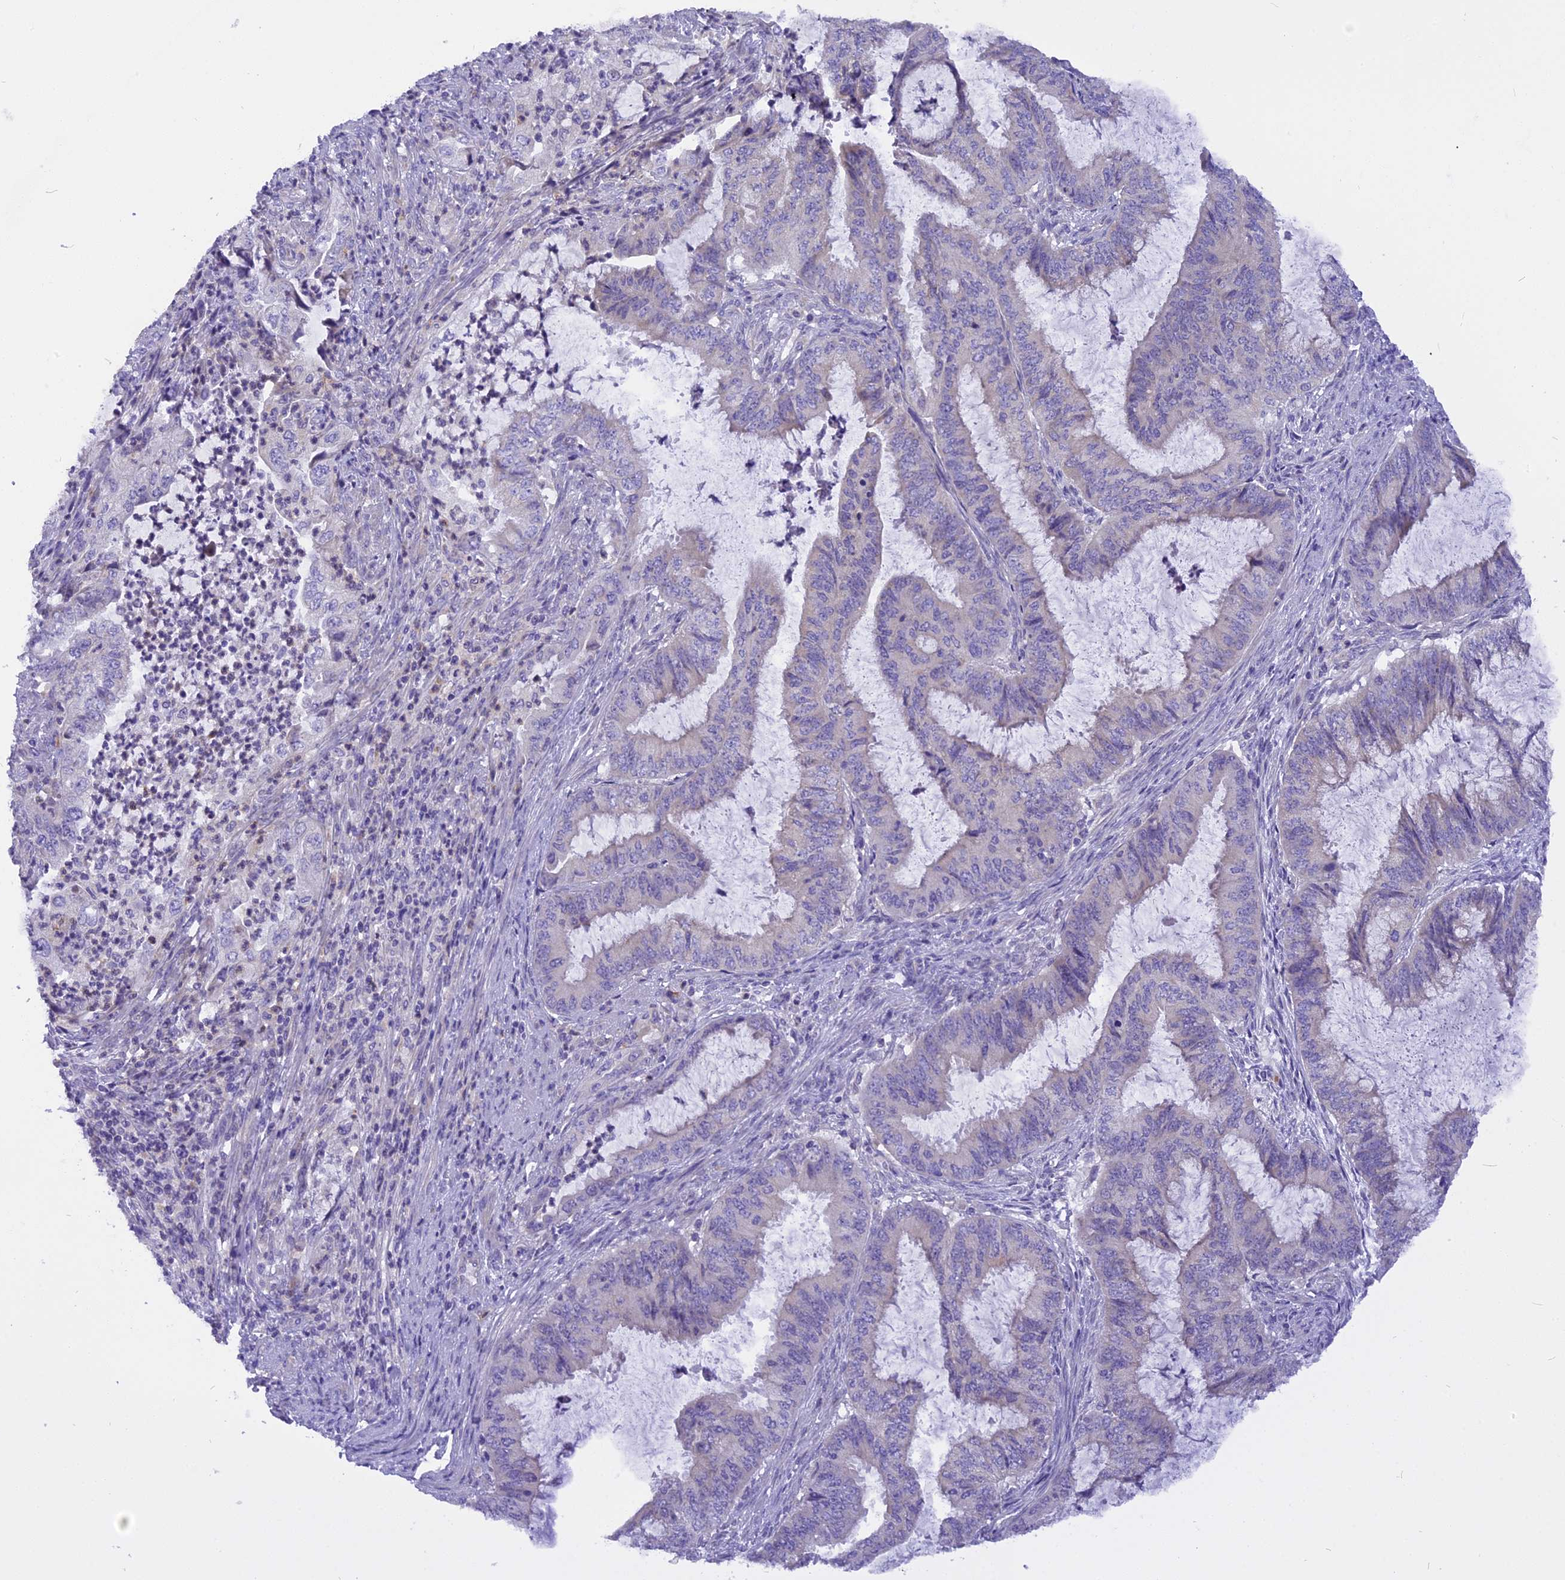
{"staining": {"intensity": "negative", "quantity": "none", "location": "none"}, "tissue": "endometrial cancer", "cell_type": "Tumor cells", "image_type": "cancer", "snomed": [{"axis": "morphology", "description": "Adenocarcinoma, NOS"}, {"axis": "topography", "description": "Endometrium"}], "caption": "Micrograph shows no protein expression in tumor cells of endometrial adenocarcinoma tissue.", "gene": "TRIM3", "patient": {"sex": "female", "age": 51}}